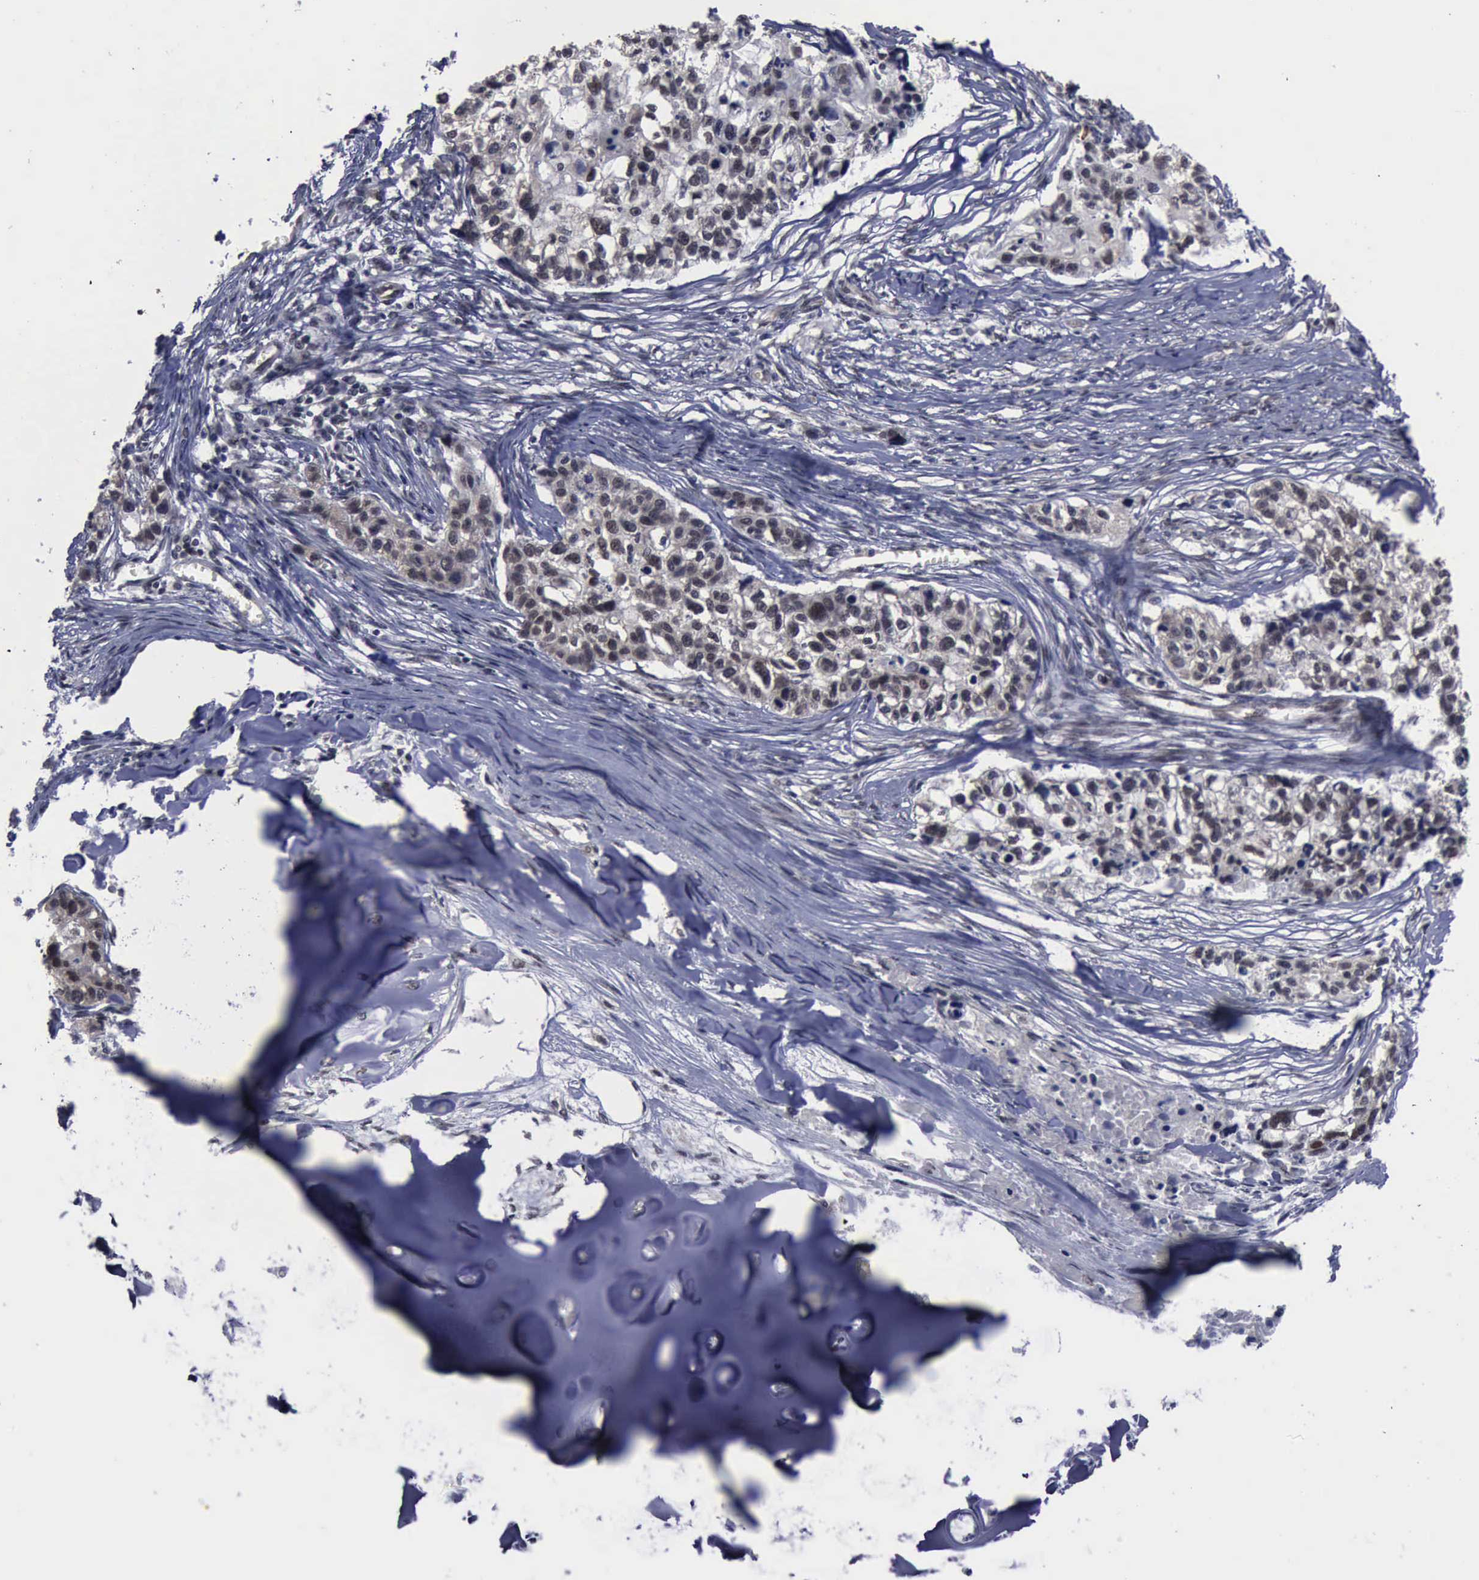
{"staining": {"intensity": "moderate", "quantity": "25%-75%", "location": "cytoplasmic/membranous,nuclear"}, "tissue": "lung cancer", "cell_type": "Tumor cells", "image_type": "cancer", "snomed": [{"axis": "morphology", "description": "Squamous cell carcinoma, NOS"}, {"axis": "topography", "description": "Lymph node"}, {"axis": "topography", "description": "Lung"}], "caption": "High-magnification brightfield microscopy of lung cancer stained with DAB (3,3'-diaminobenzidine) (brown) and counterstained with hematoxylin (blue). tumor cells exhibit moderate cytoplasmic/membranous and nuclear positivity is appreciated in approximately25%-75% of cells.", "gene": "RTCB", "patient": {"sex": "male", "age": 74}}